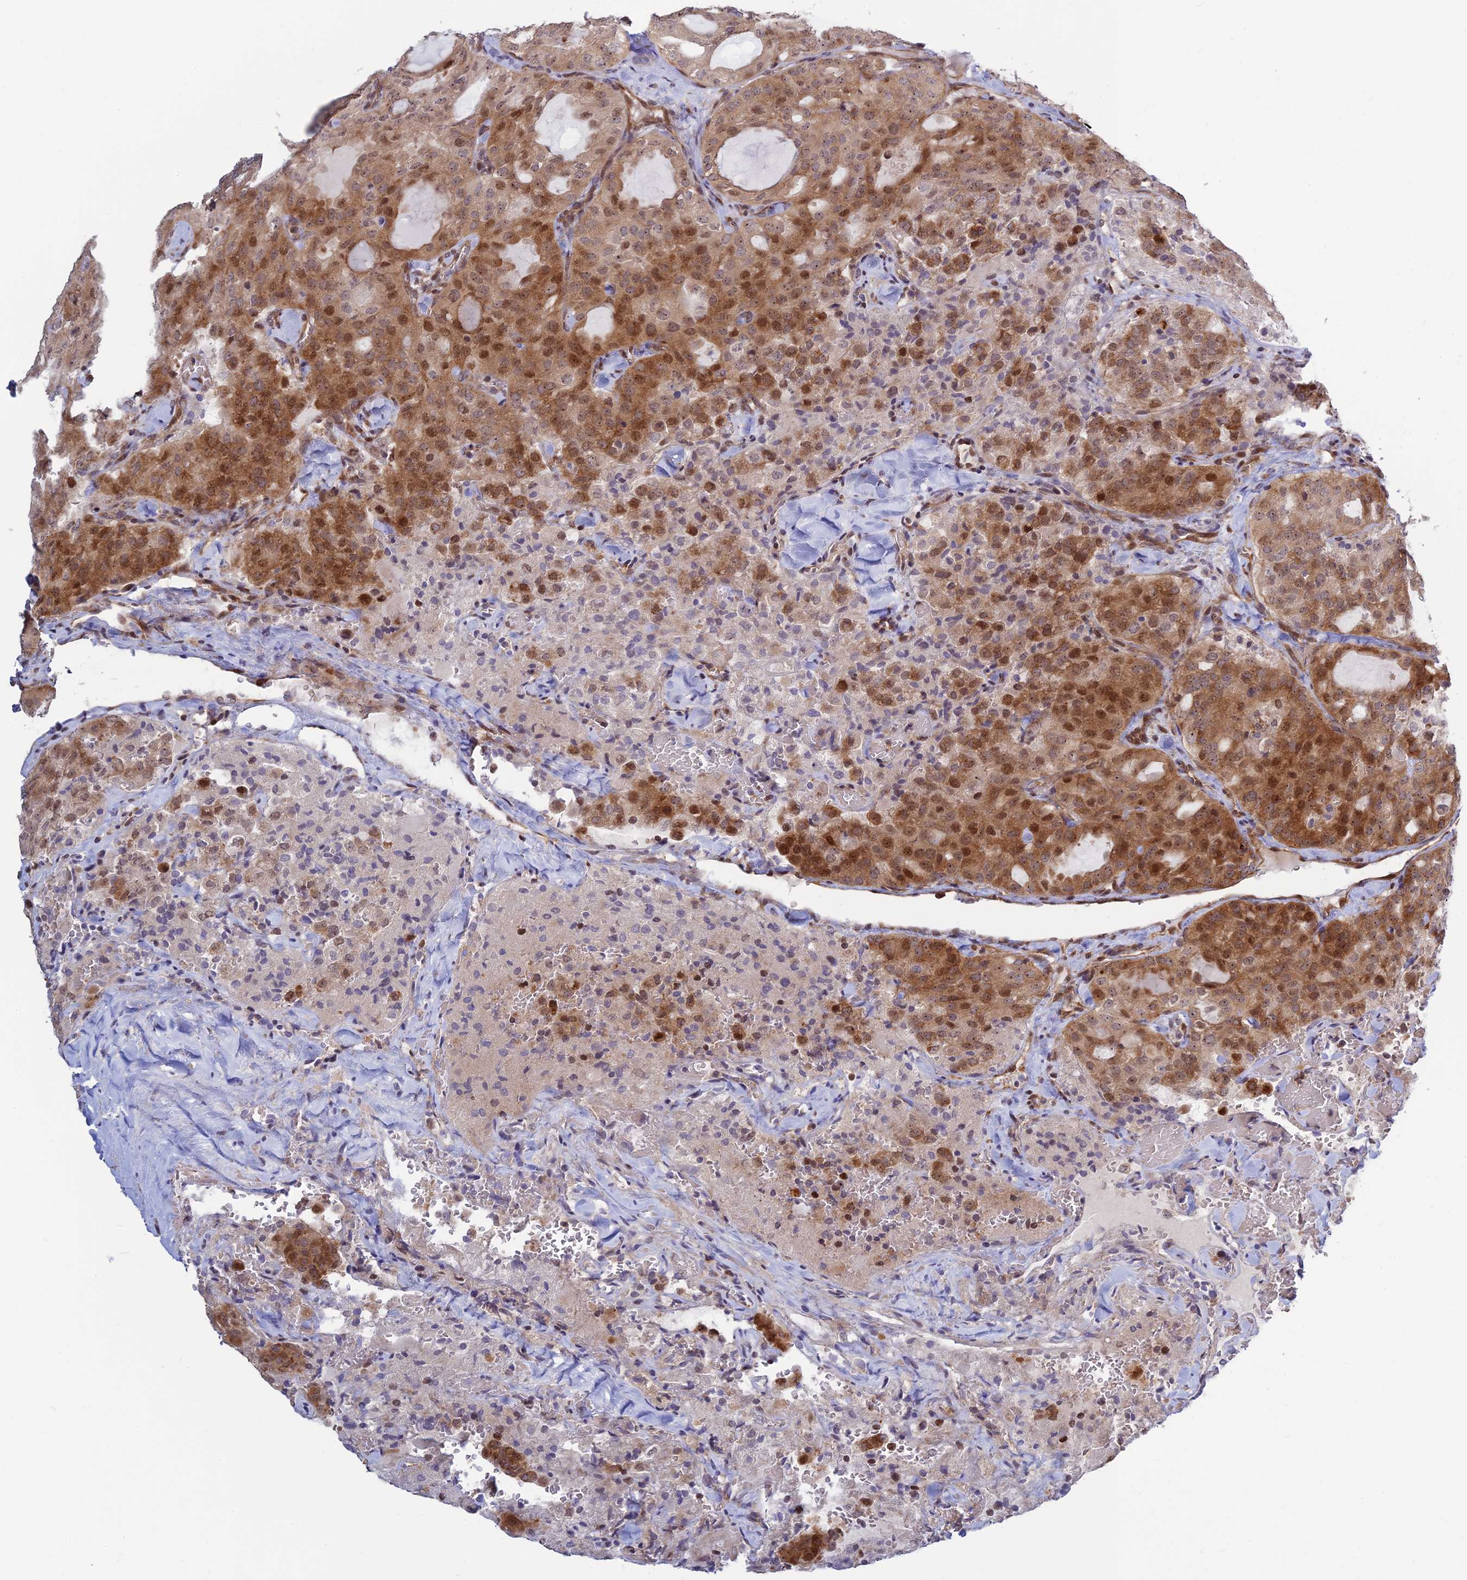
{"staining": {"intensity": "moderate", "quantity": "25%-75%", "location": "cytoplasmic/membranous,nuclear"}, "tissue": "thyroid cancer", "cell_type": "Tumor cells", "image_type": "cancer", "snomed": [{"axis": "morphology", "description": "Follicular adenoma carcinoma, NOS"}, {"axis": "topography", "description": "Thyroid gland"}], "caption": "Protein expression analysis of human follicular adenoma carcinoma (thyroid) reveals moderate cytoplasmic/membranous and nuclear staining in approximately 25%-75% of tumor cells.", "gene": "UFSP2", "patient": {"sex": "male", "age": 75}}